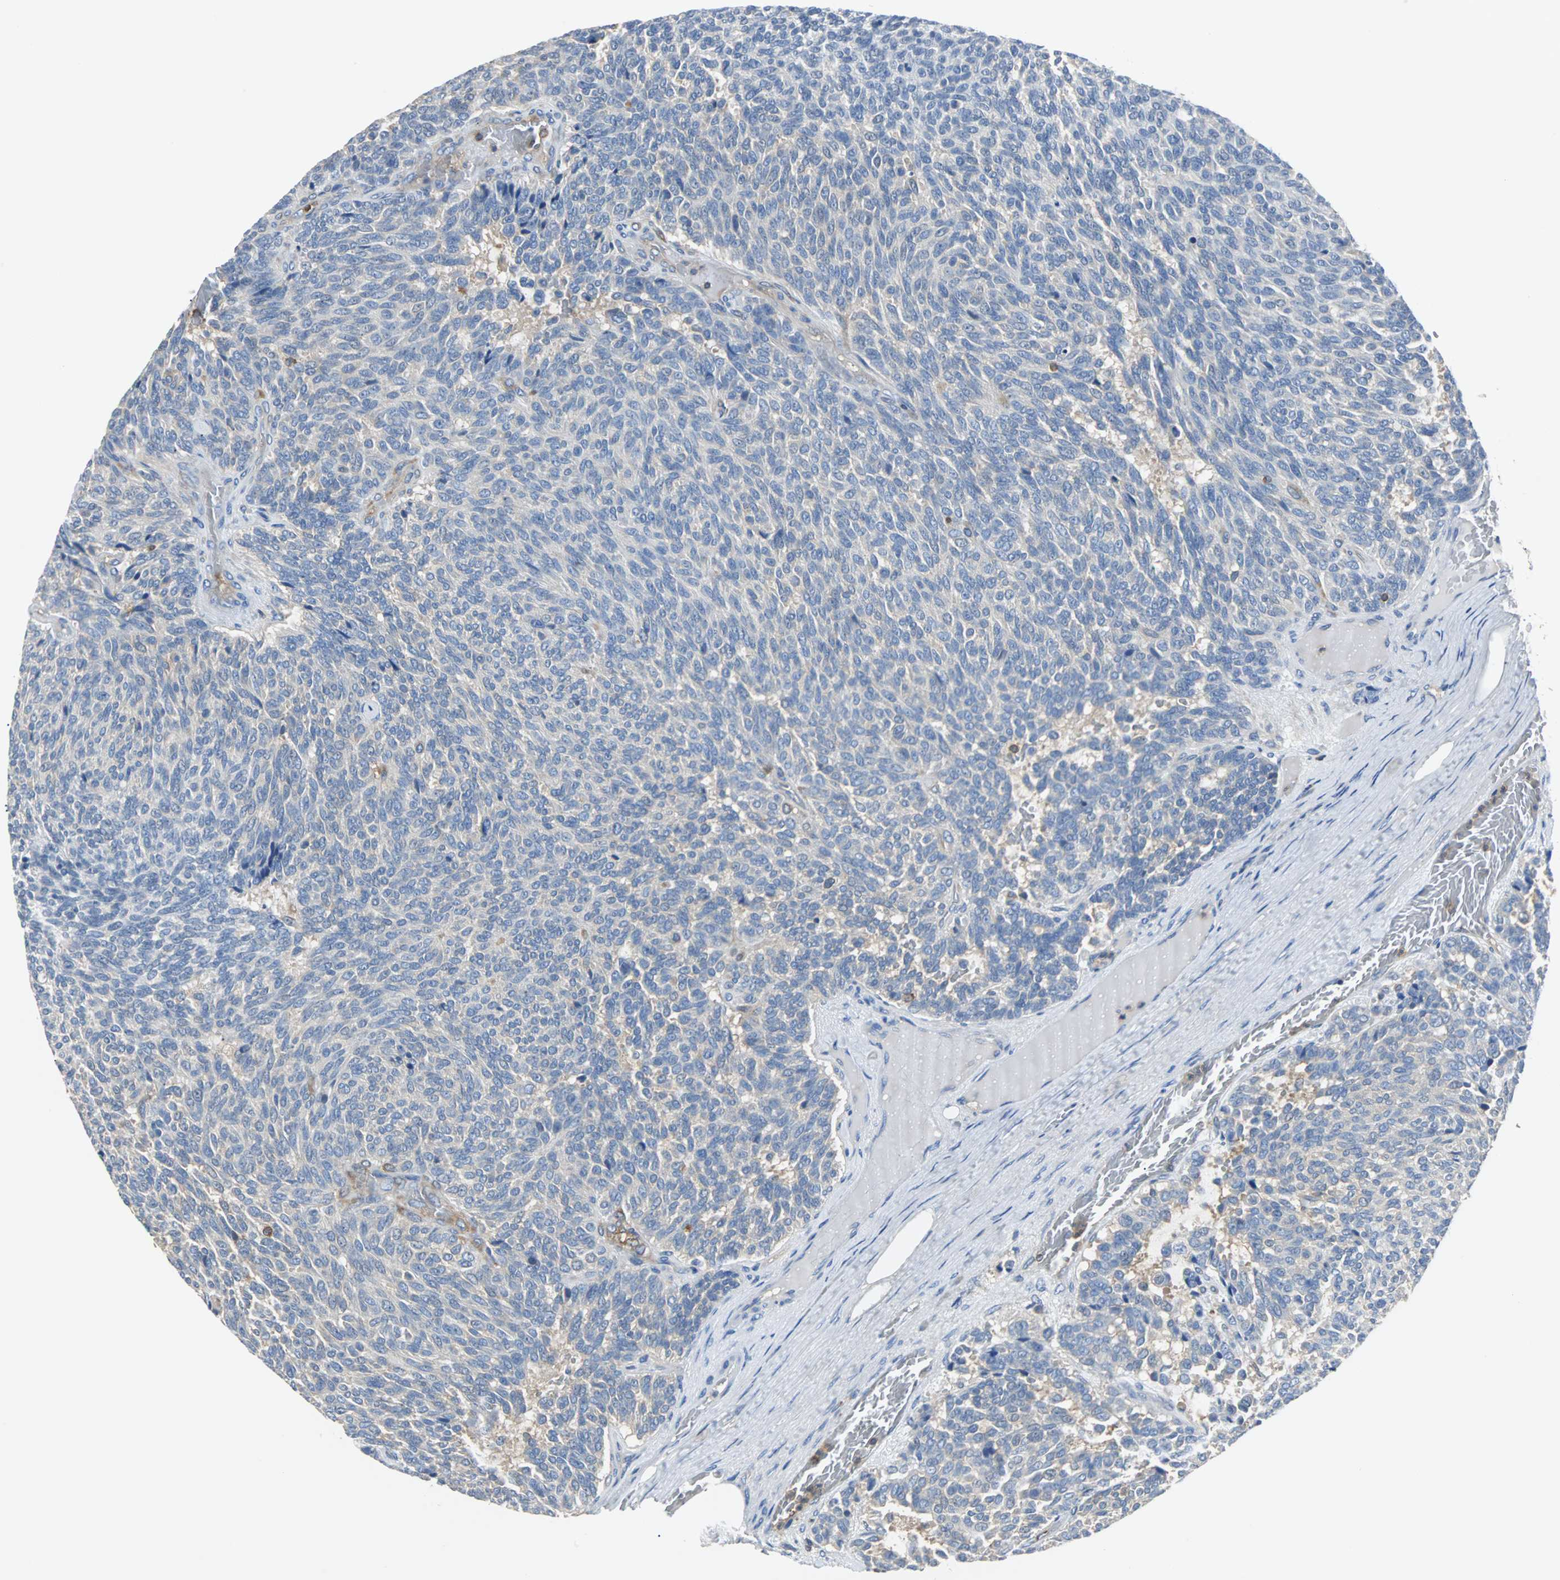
{"staining": {"intensity": "negative", "quantity": "none", "location": "none"}, "tissue": "carcinoid", "cell_type": "Tumor cells", "image_type": "cancer", "snomed": [{"axis": "morphology", "description": "Carcinoid, malignant, NOS"}, {"axis": "topography", "description": "Pancreas"}], "caption": "High magnification brightfield microscopy of carcinoid stained with DAB (3,3'-diaminobenzidine) (brown) and counterstained with hematoxylin (blue): tumor cells show no significant staining. The staining is performed using DAB (3,3'-diaminobenzidine) brown chromogen with nuclei counter-stained in using hematoxylin.", "gene": "TSC22D4", "patient": {"sex": "female", "age": 54}}